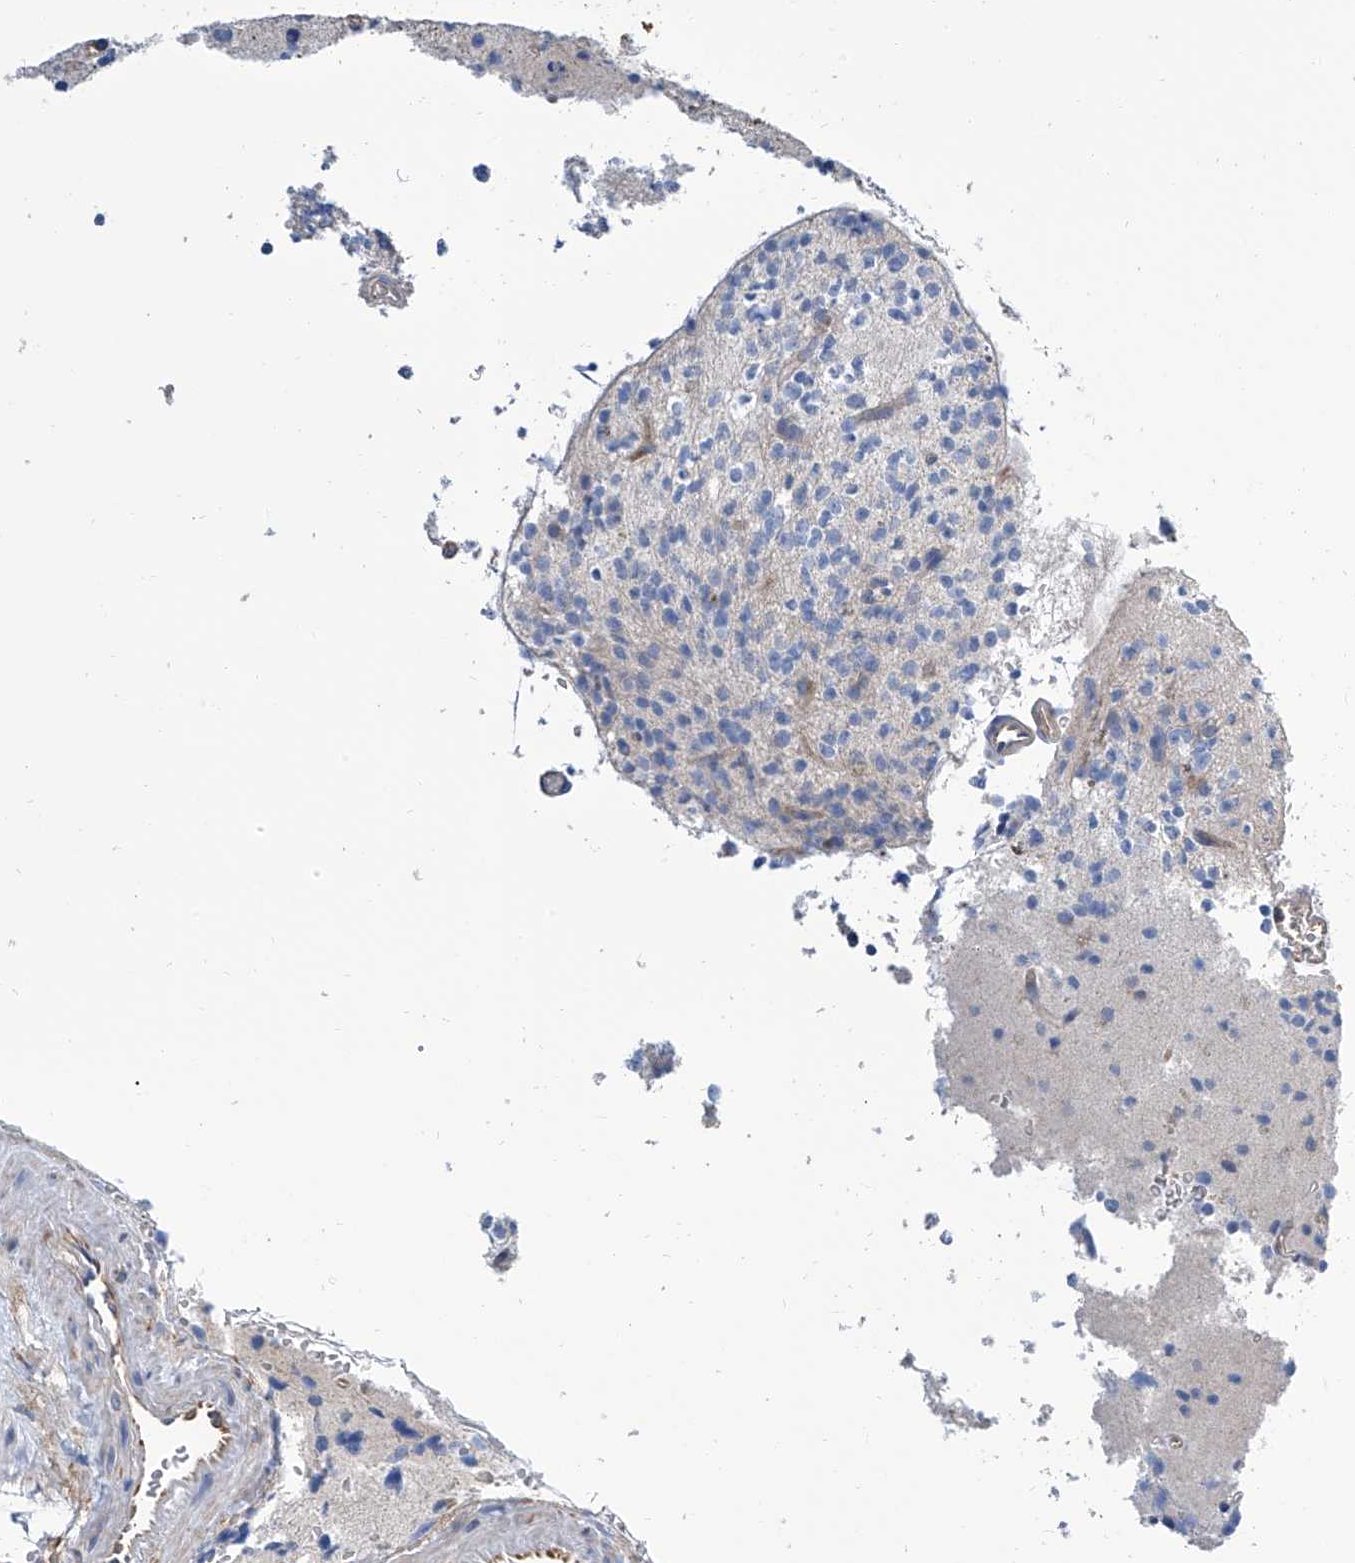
{"staining": {"intensity": "negative", "quantity": "none", "location": "none"}, "tissue": "glioma", "cell_type": "Tumor cells", "image_type": "cancer", "snomed": [{"axis": "morphology", "description": "Glioma, malignant, High grade"}, {"axis": "topography", "description": "Brain"}], "caption": "DAB immunohistochemical staining of high-grade glioma (malignant) reveals no significant expression in tumor cells. The staining was performed using DAB (3,3'-diaminobenzidine) to visualize the protein expression in brown, while the nuclei were stained in blue with hematoxylin (Magnification: 20x).", "gene": "GPT", "patient": {"sex": "female", "age": 62}}